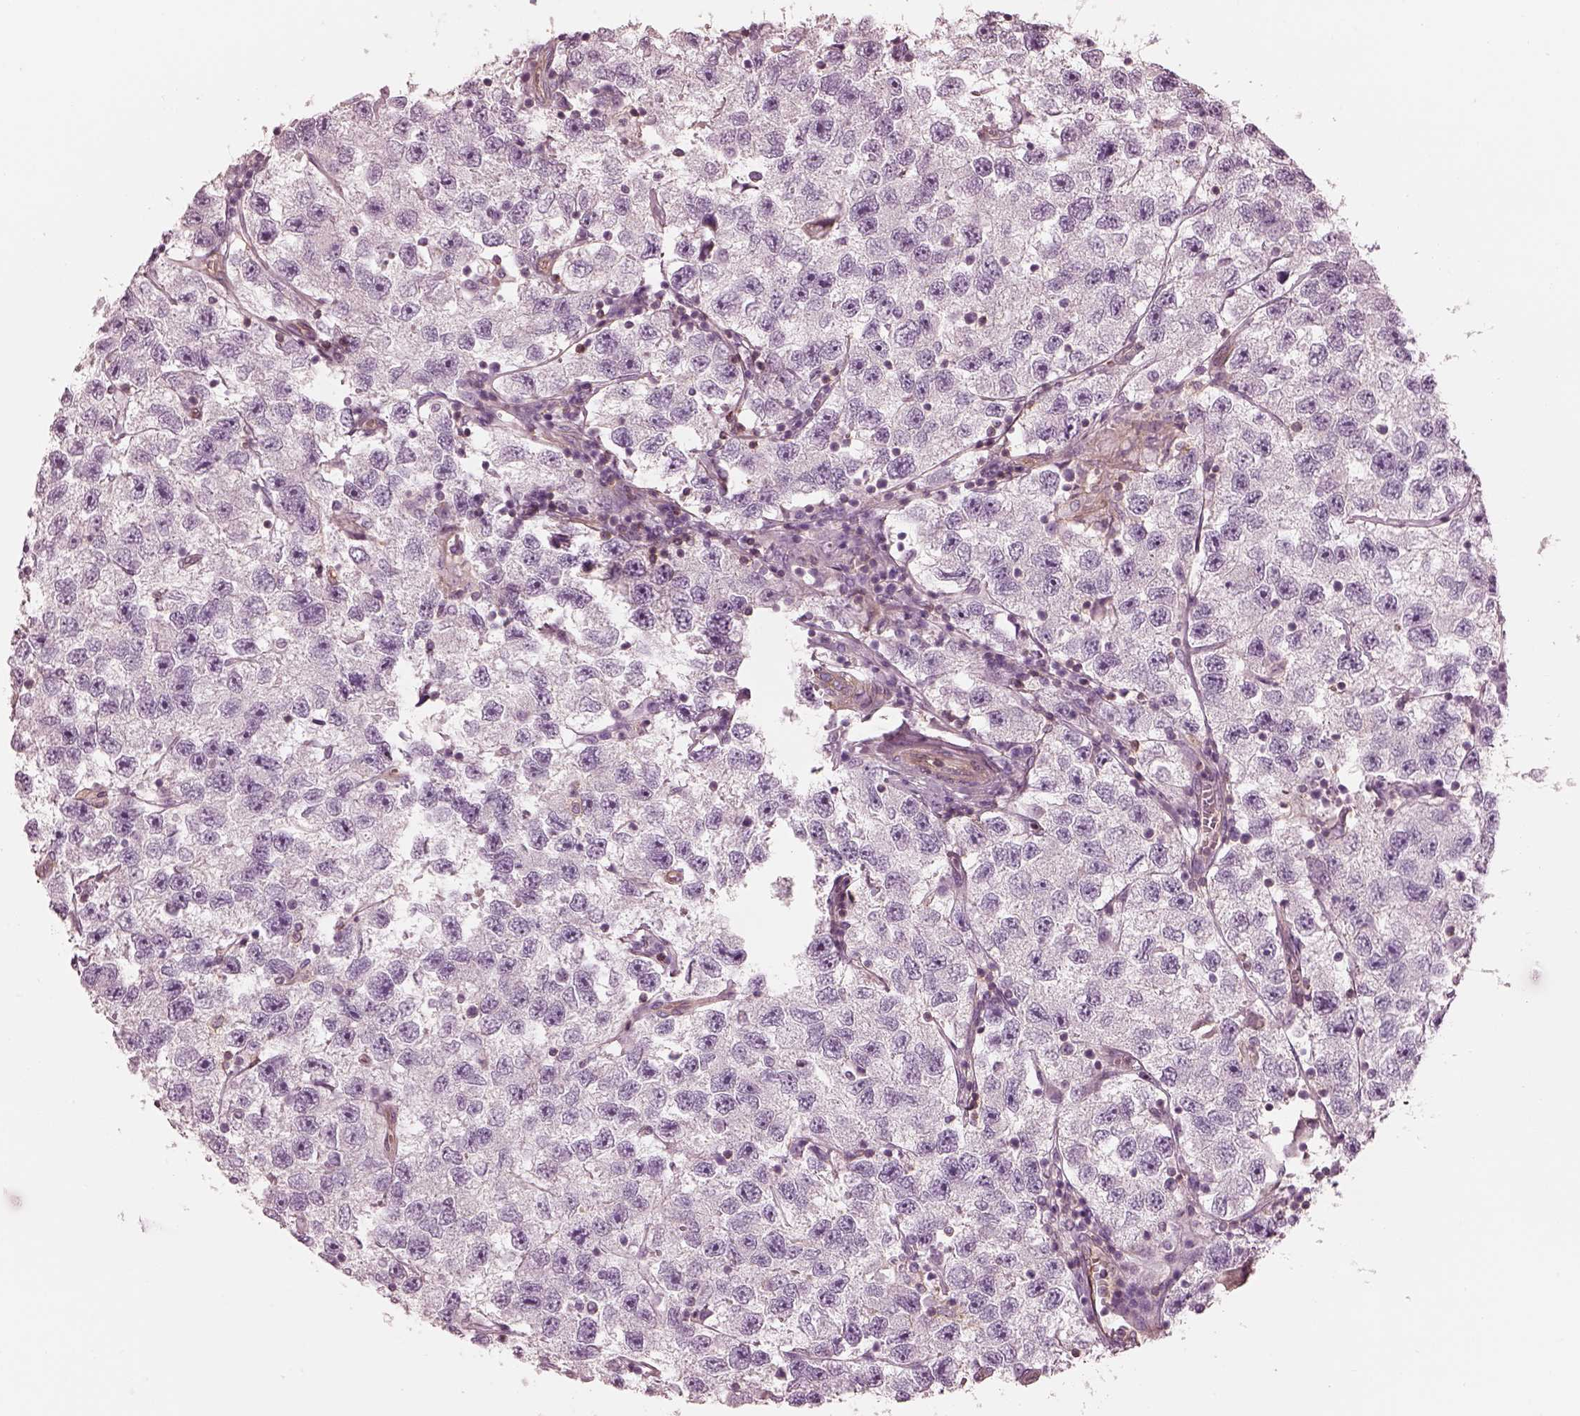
{"staining": {"intensity": "negative", "quantity": "none", "location": "none"}, "tissue": "testis cancer", "cell_type": "Tumor cells", "image_type": "cancer", "snomed": [{"axis": "morphology", "description": "Seminoma, NOS"}, {"axis": "topography", "description": "Testis"}], "caption": "Histopathology image shows no protein staining in tumor cells of seminoma (testis) tissue.", "gene": "ELAPOR1", "patient": {"sex": "male", "age": 26}}